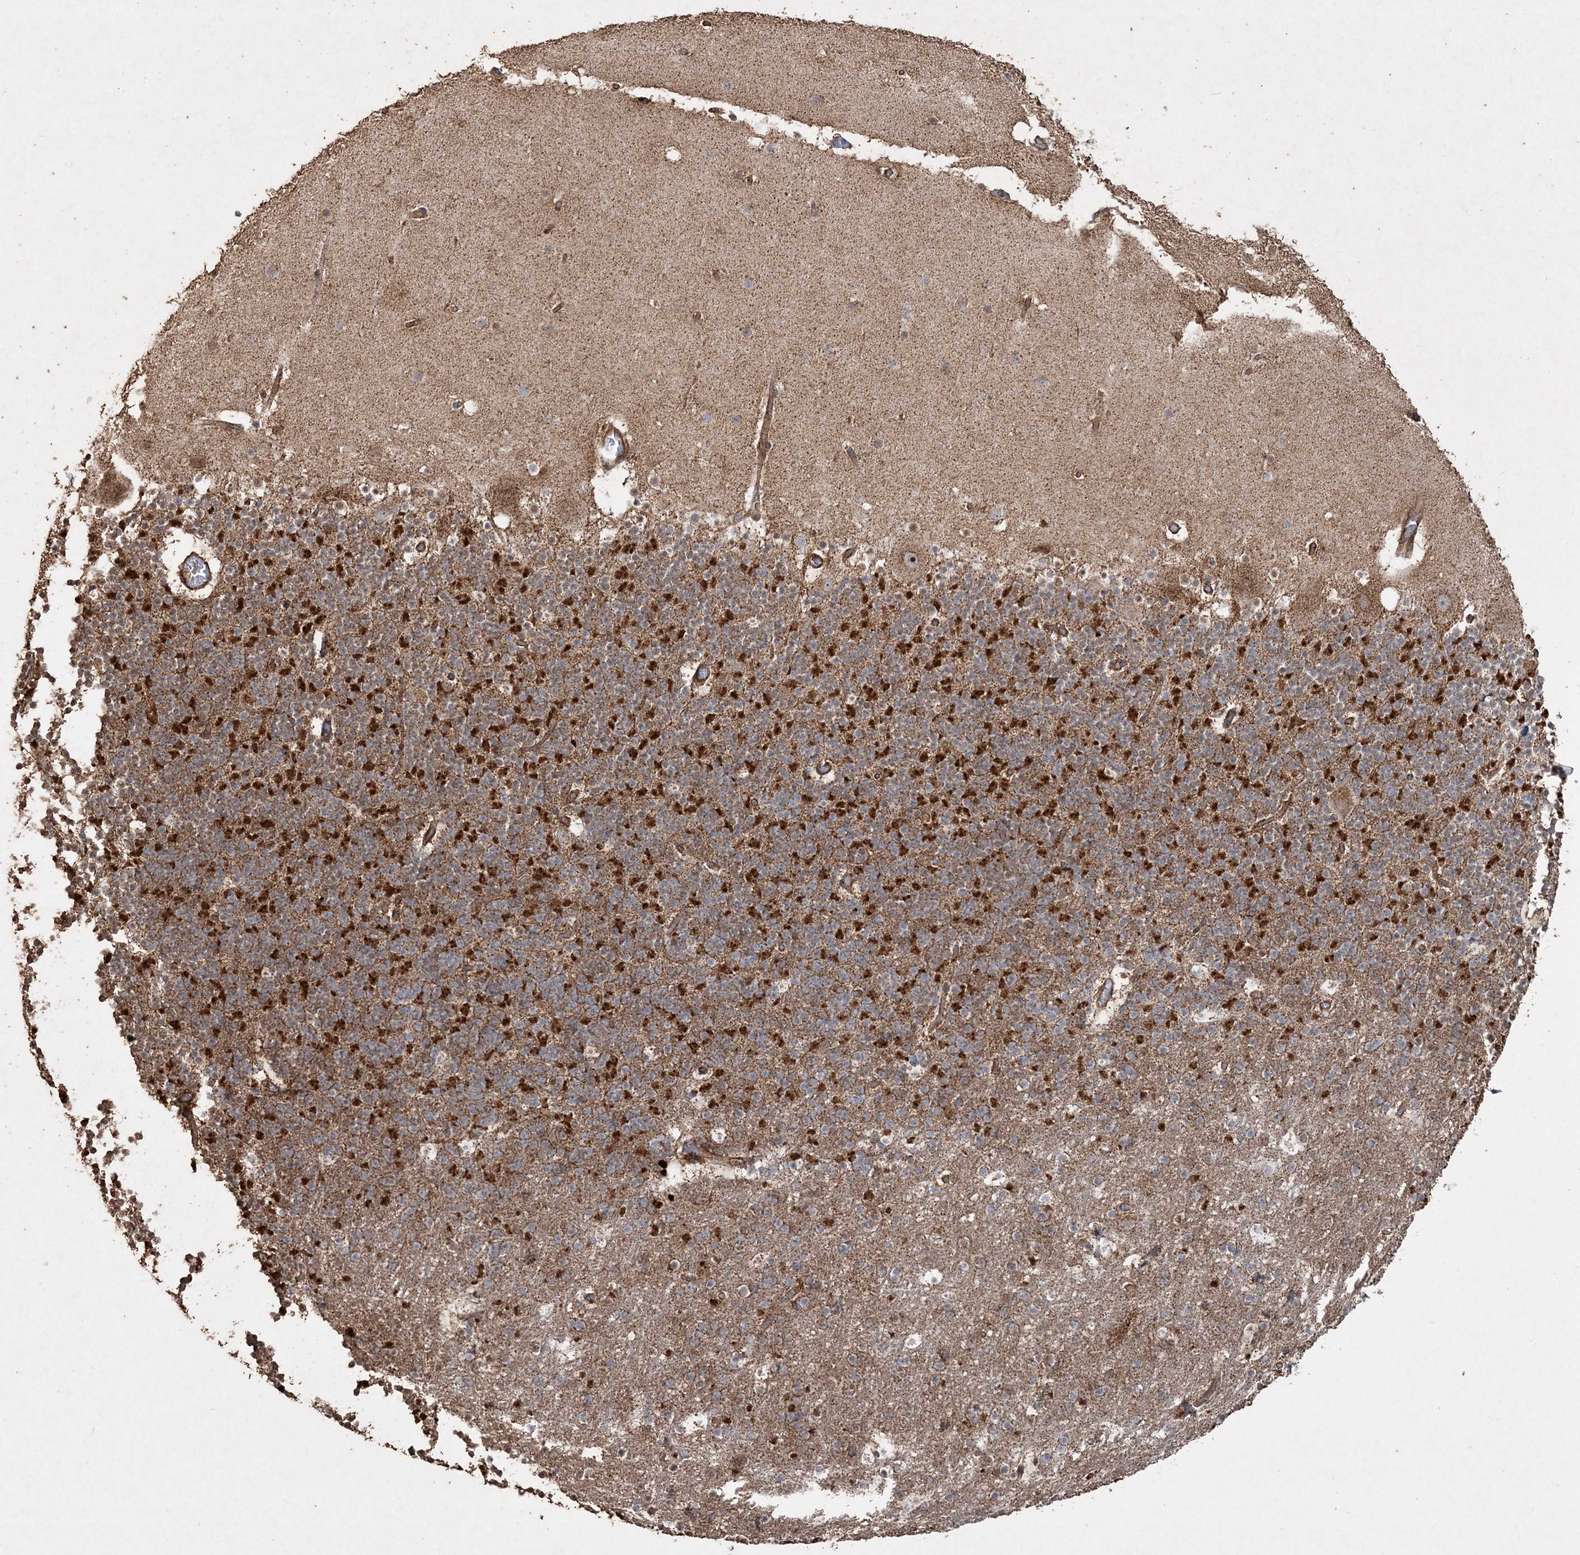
{"staining": {"intensity": "strong", "quantity": "25%-75%", "location": "cytoplasmic/membranous"}, "tissue": "cerebellum", "cell_type": "Cells in granular layer", "image_type": "normal", "snomed": [{"axis": "morphology", "description": "Normal tissue, NOS"}, {"axis": "topography", "description": "Cerebellum"}], "caption": "Protein expression by IHC exhibits strong cytoplasmic/membranous positivity in about 25%-75% of cells in granular layer in unremarkable cerebellum. Using DAB (brown) and hematoxylin (blue) stains, captured at high magnification using brightfield microscopy.", "gene": "TTC7A", "patient": {"sex": "male", "age": 57}}